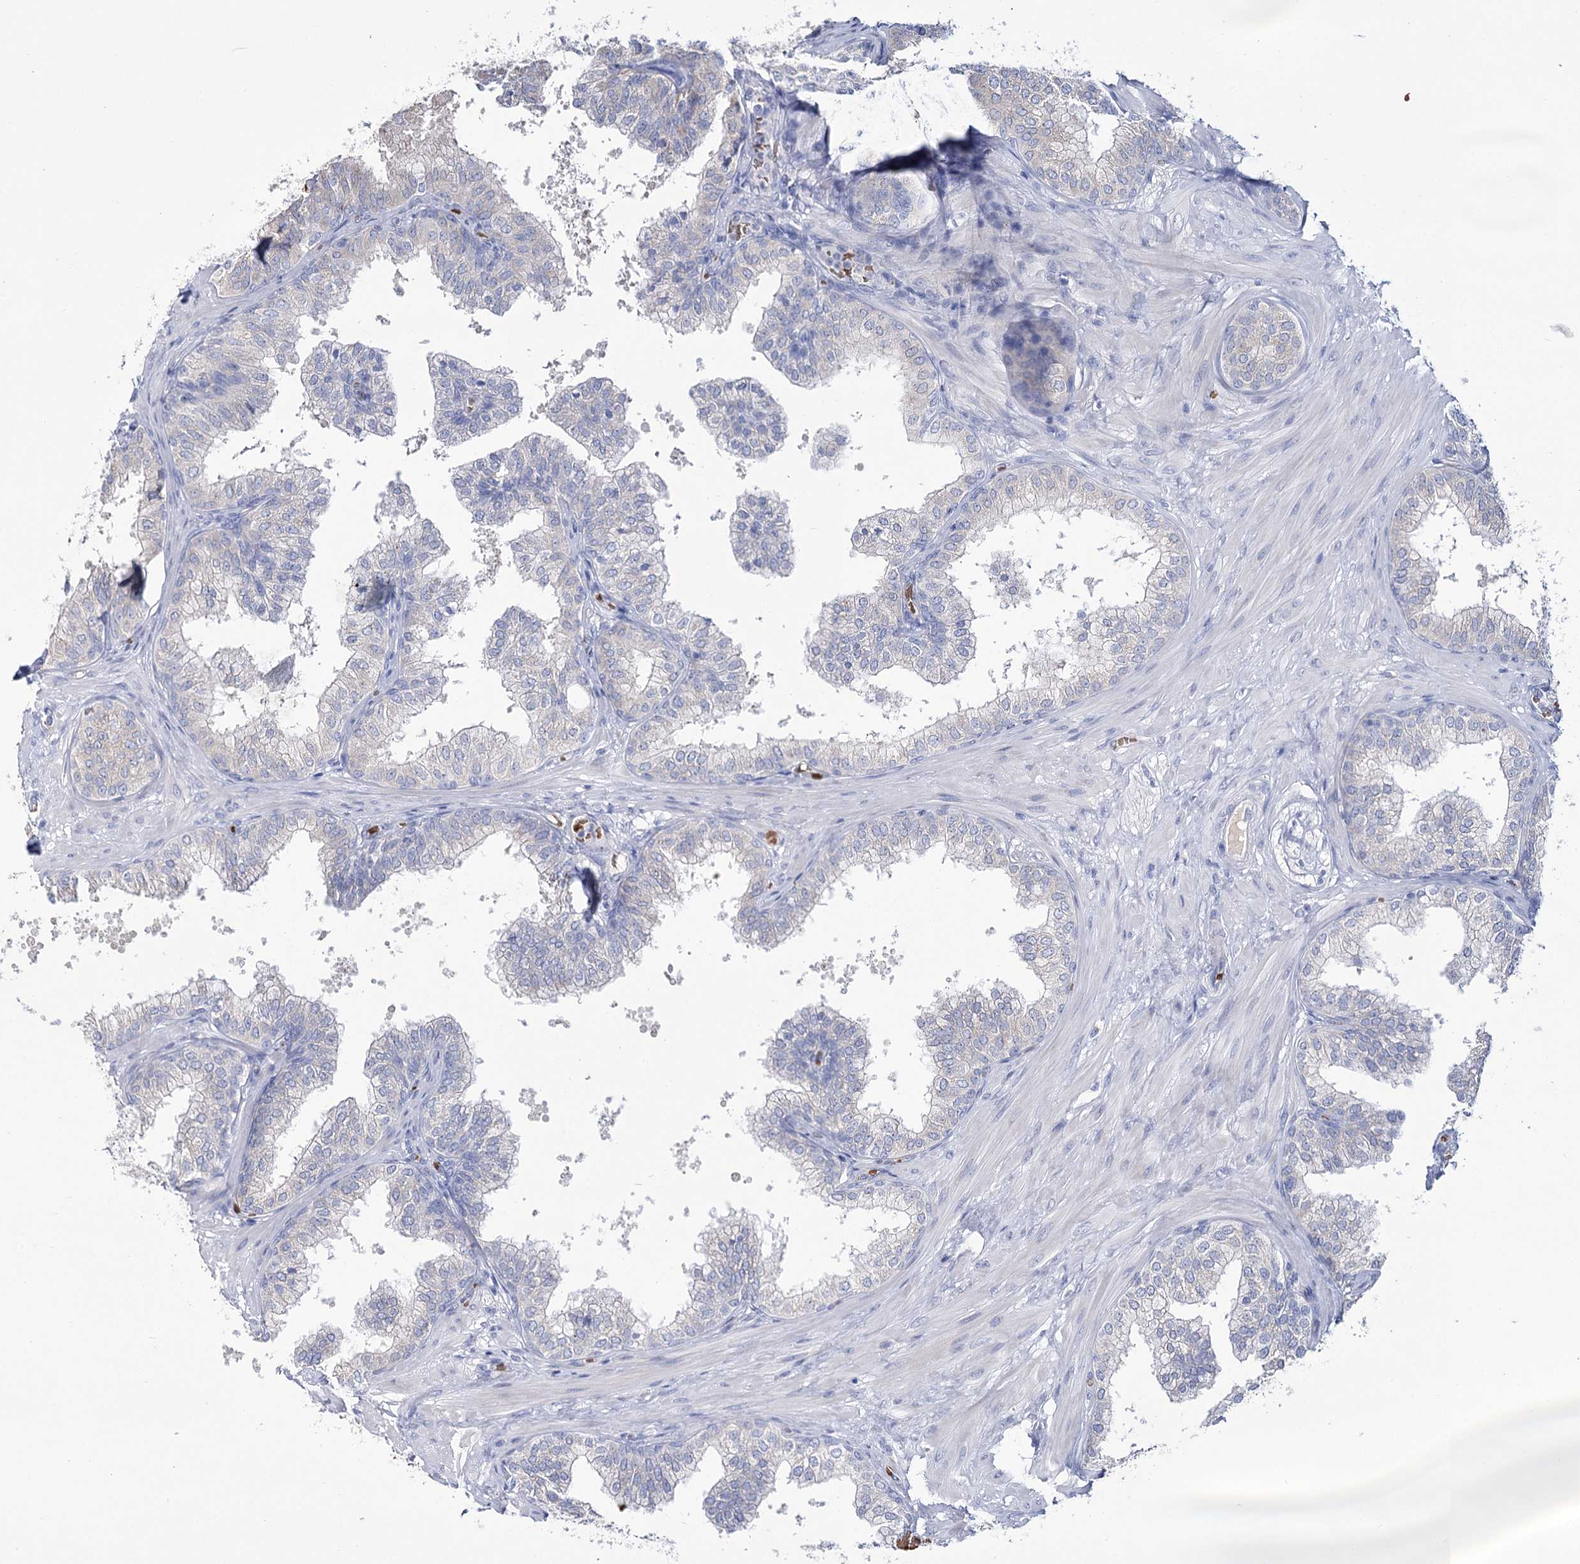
{"staining": {"intensity": "negative", "quantity": "none", "location": "none"}, "tissue": "prostate", "cell_type": "Glandular cells", "image_type": "normal", "snomed": [{"axis": "morphology", "description": "Normal tissue, NOS"}, {"axis": "topography", "description": "Prostate"}], "caption": "The image reveals no significant expression in glandular cells of prostate.", "gene": "GBF1", "patient": {"sex": "male", "age": 60}}